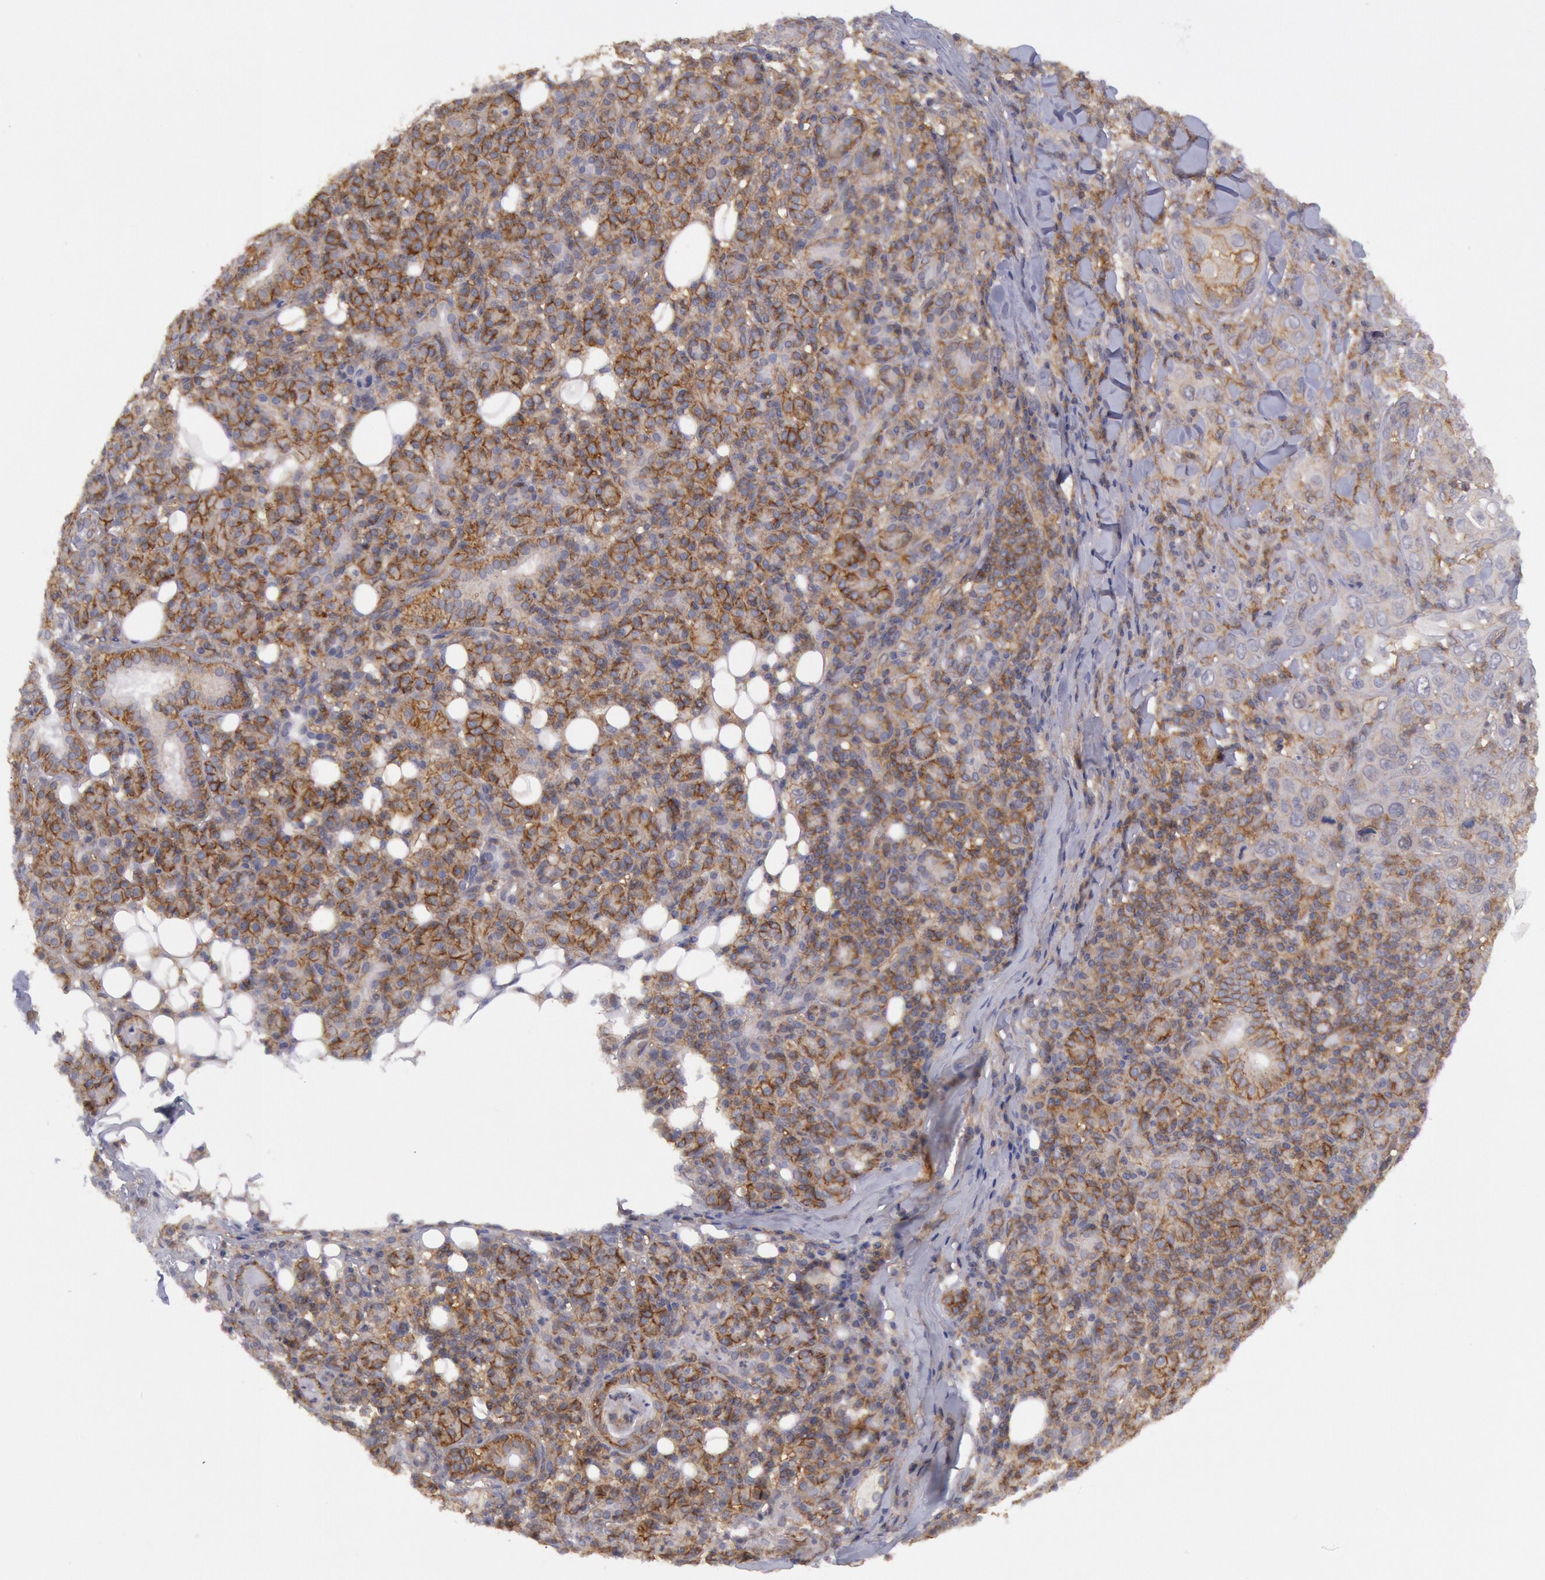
{"staining": {"intensity": "weak", "quantity": "25%-75%", "location": "cytoplasmic/membranous"}, "tissue": "skin cancer", "cell_type": "Tumor cells", "image_type": "cancer", "snomed": [{"axis": "morphology", "description": "Squamous cell carcinoma, NOS"}, {"axis": "topography", "description": "Skin"}], "caption": "Protein staining reveals weak cytoplasmic/membranous expression in about 25%-75% of tumor cells in skin cancer (squamous cell carcinoma).", "gene": "STX4", "patient": {"sex": "male", "age": 84}}